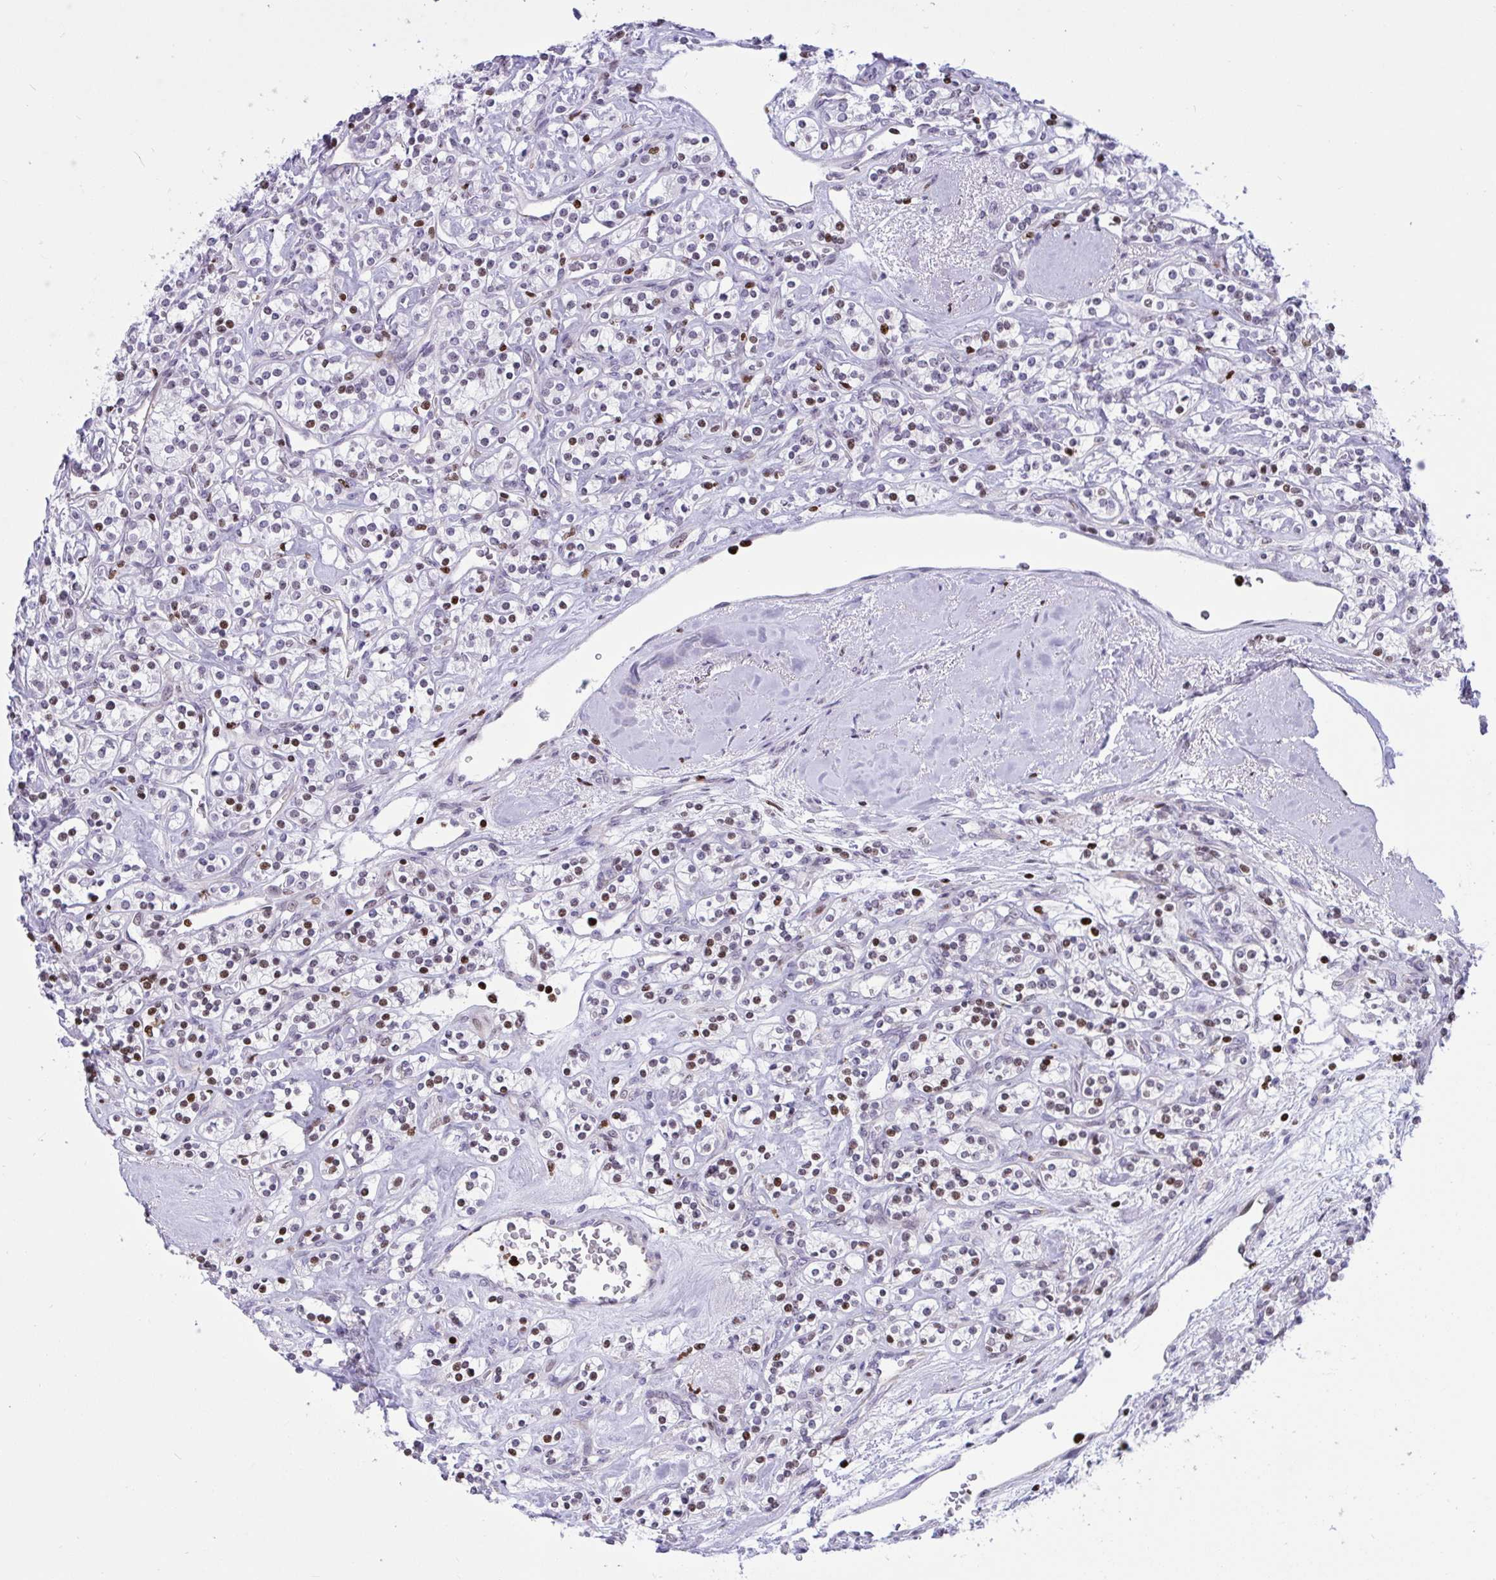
{"staining": {"intensity": "moderate", "quantity": "<25%", "location": "nuclear"}, "tissue": "renal cancer", "cell_type": "Tumor cells", "image_type": "cancer", "snomed": [{"axis": "morphology", "description": "Adenocarcinoma, NOS"}, {"axis": "topography", "description": "Kidney"}], "caption": "Immunohistochemistry (IHC) (DAB) staining of adenocarcinoma (renal) exhibits moderate nuclear protein staining in approximately <25% of tumor cells.", "gene": "HMGB2", "patient": {"sex": "male", "age": 77}}